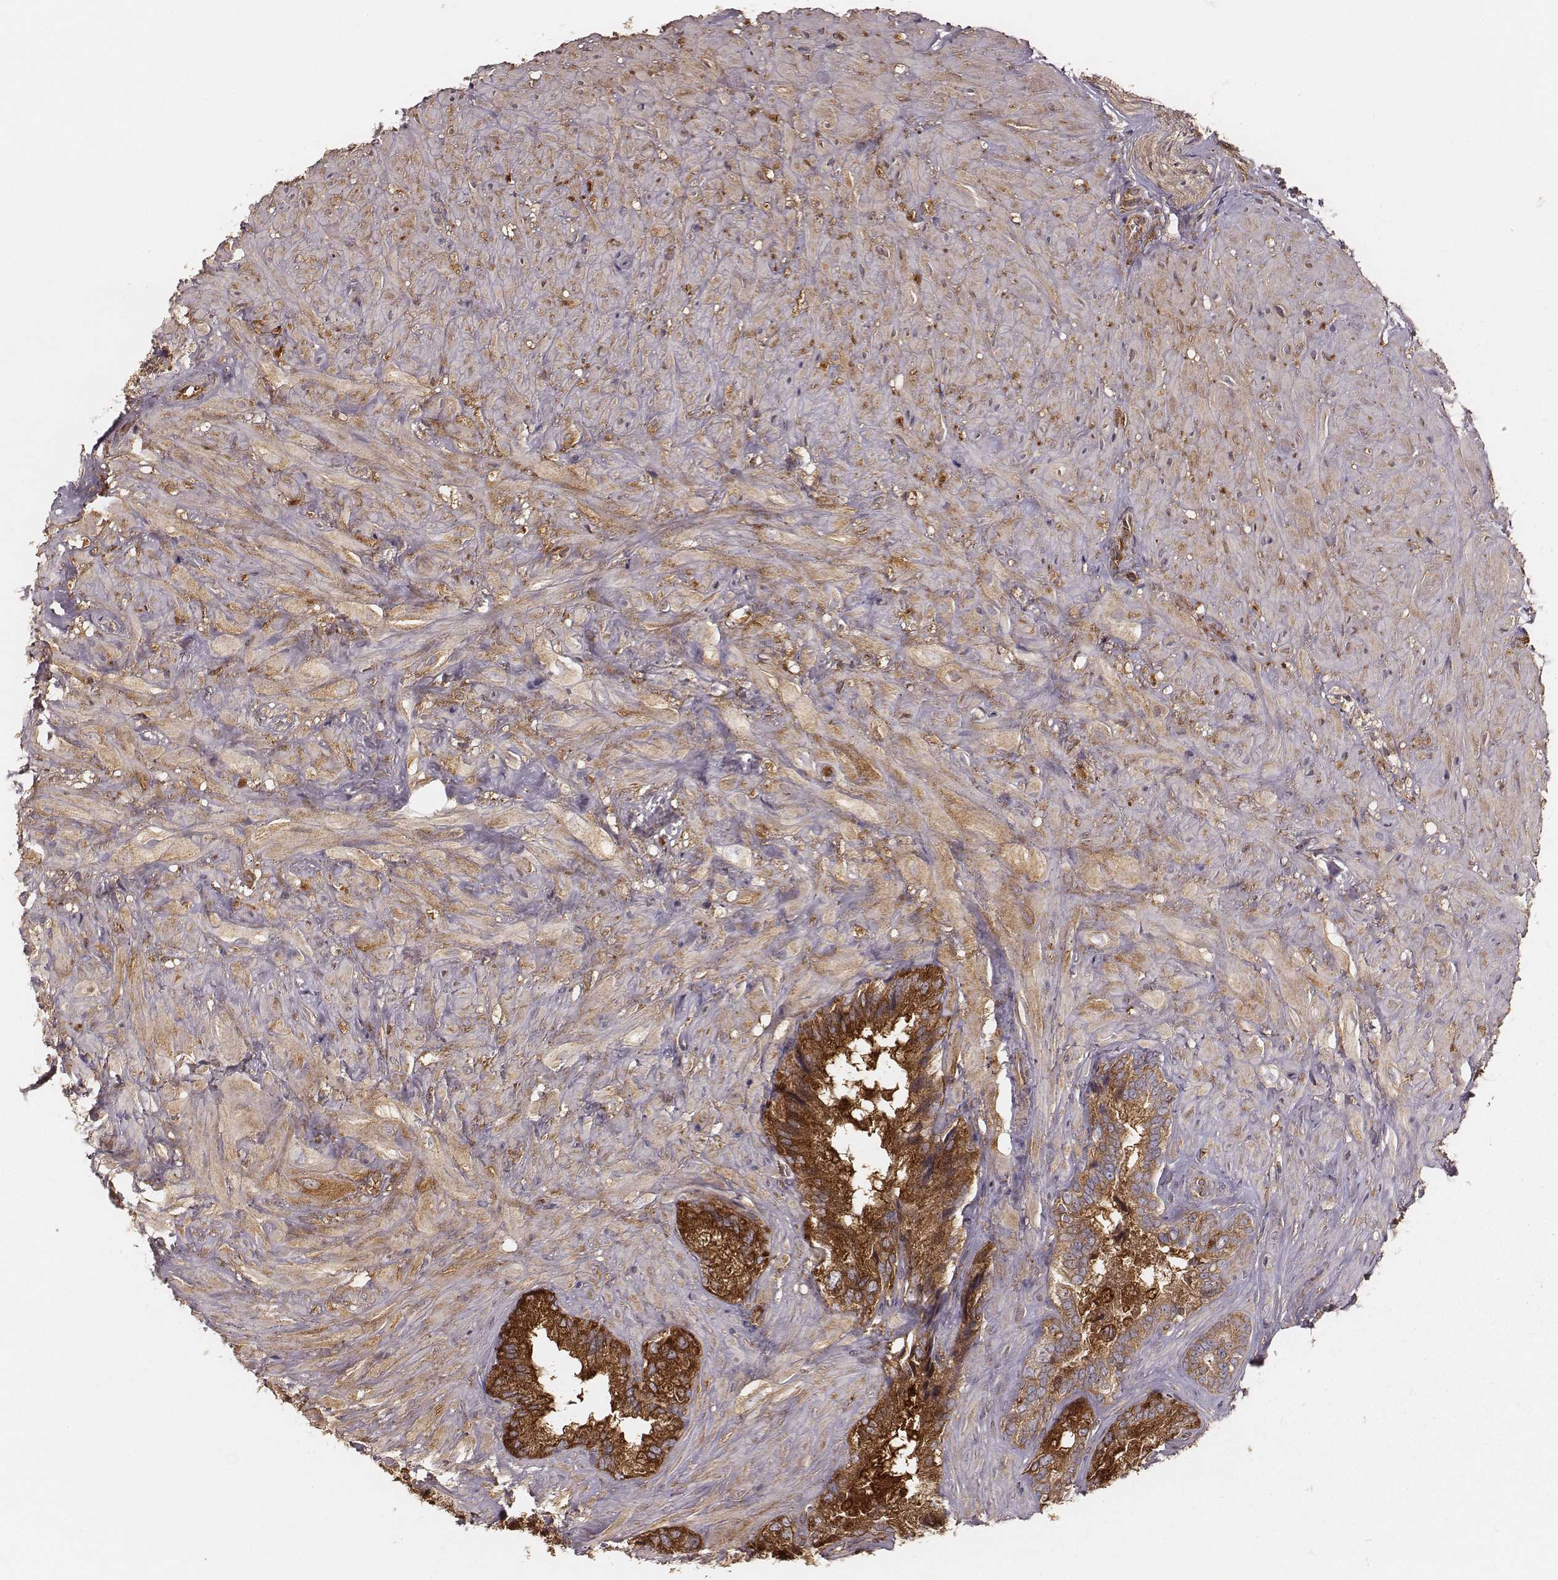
{"staining": {"intensity": "strong", "quantity": ">75%", "location": "cytoplasmic/membranous"}, "tissue": "seminal vesicle", "cell_type": "Glandular cells", "image_type": "normal", "snomed": [{"axis": "morphology", "description": "Normal tissue, NOS"}, {"axis": "topography", "description": "Seminal veicle"}], "caption": "About >75% of glandular cells in normal human seminal vesicle show strong cytoplasmic/membranous protein staining as visualized by brown immunohistochemical staining.", "gene": "CARS1", "patient": {"sex": "male", "age": 72}}